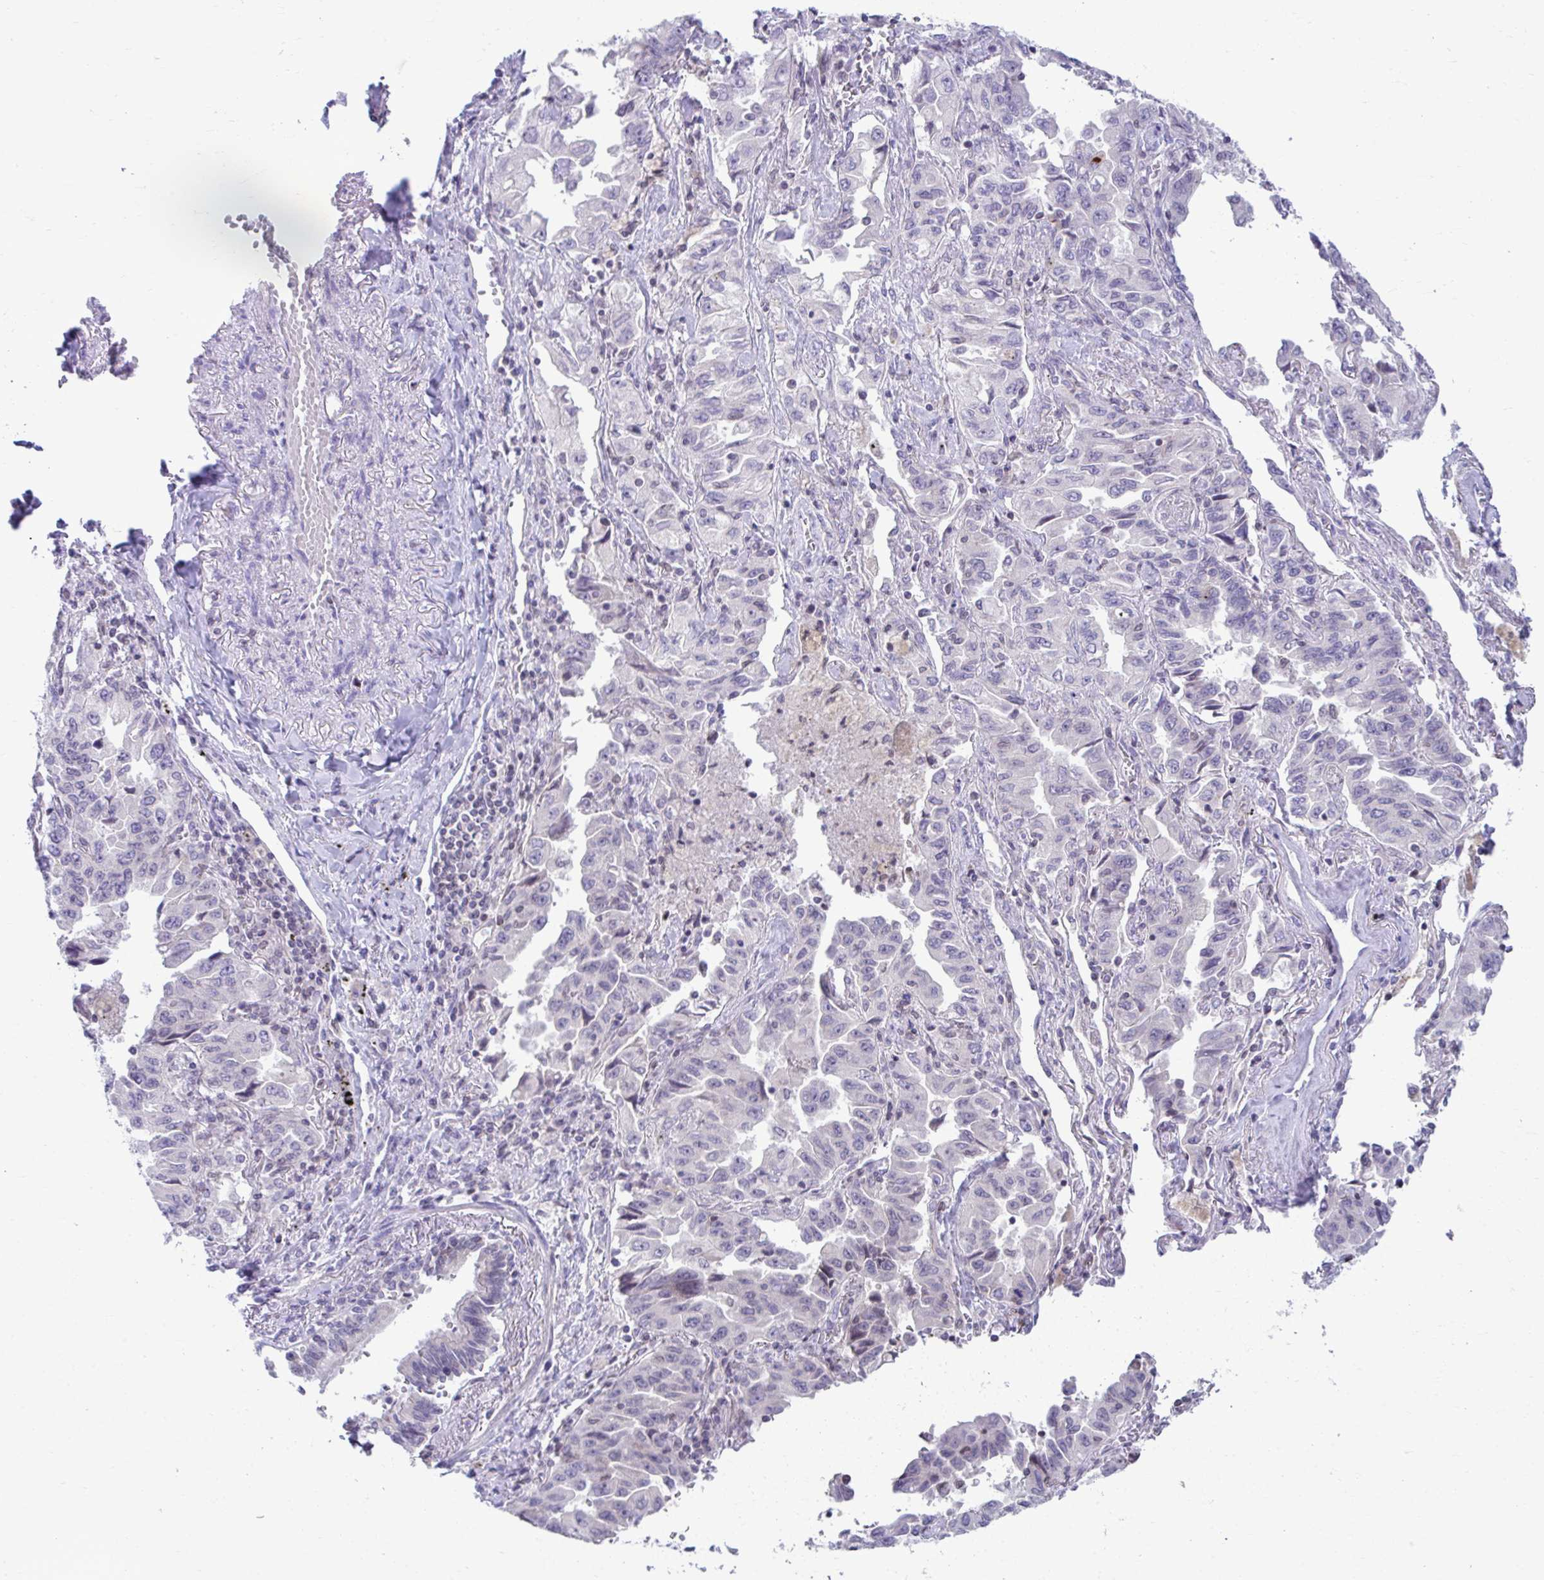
{"staining": {"intensity": "negative", "quantity": "none", "location": "none"}, "tissue": "lung cancer", "cell_type": "Tumor cells", "image_type": "cancer", "snomed": [{"axis": "morphology", "description": "Adenocarcinoma, NOS"}, {"axis": "topography", "description": "Lung"}], "caption": "Protein analysis of lung cancer (adenocarcinoma) displays no significant positivity in tumor cells.", "gene": "OR7A5", "patient": {"sex": "female", "age": 51}}